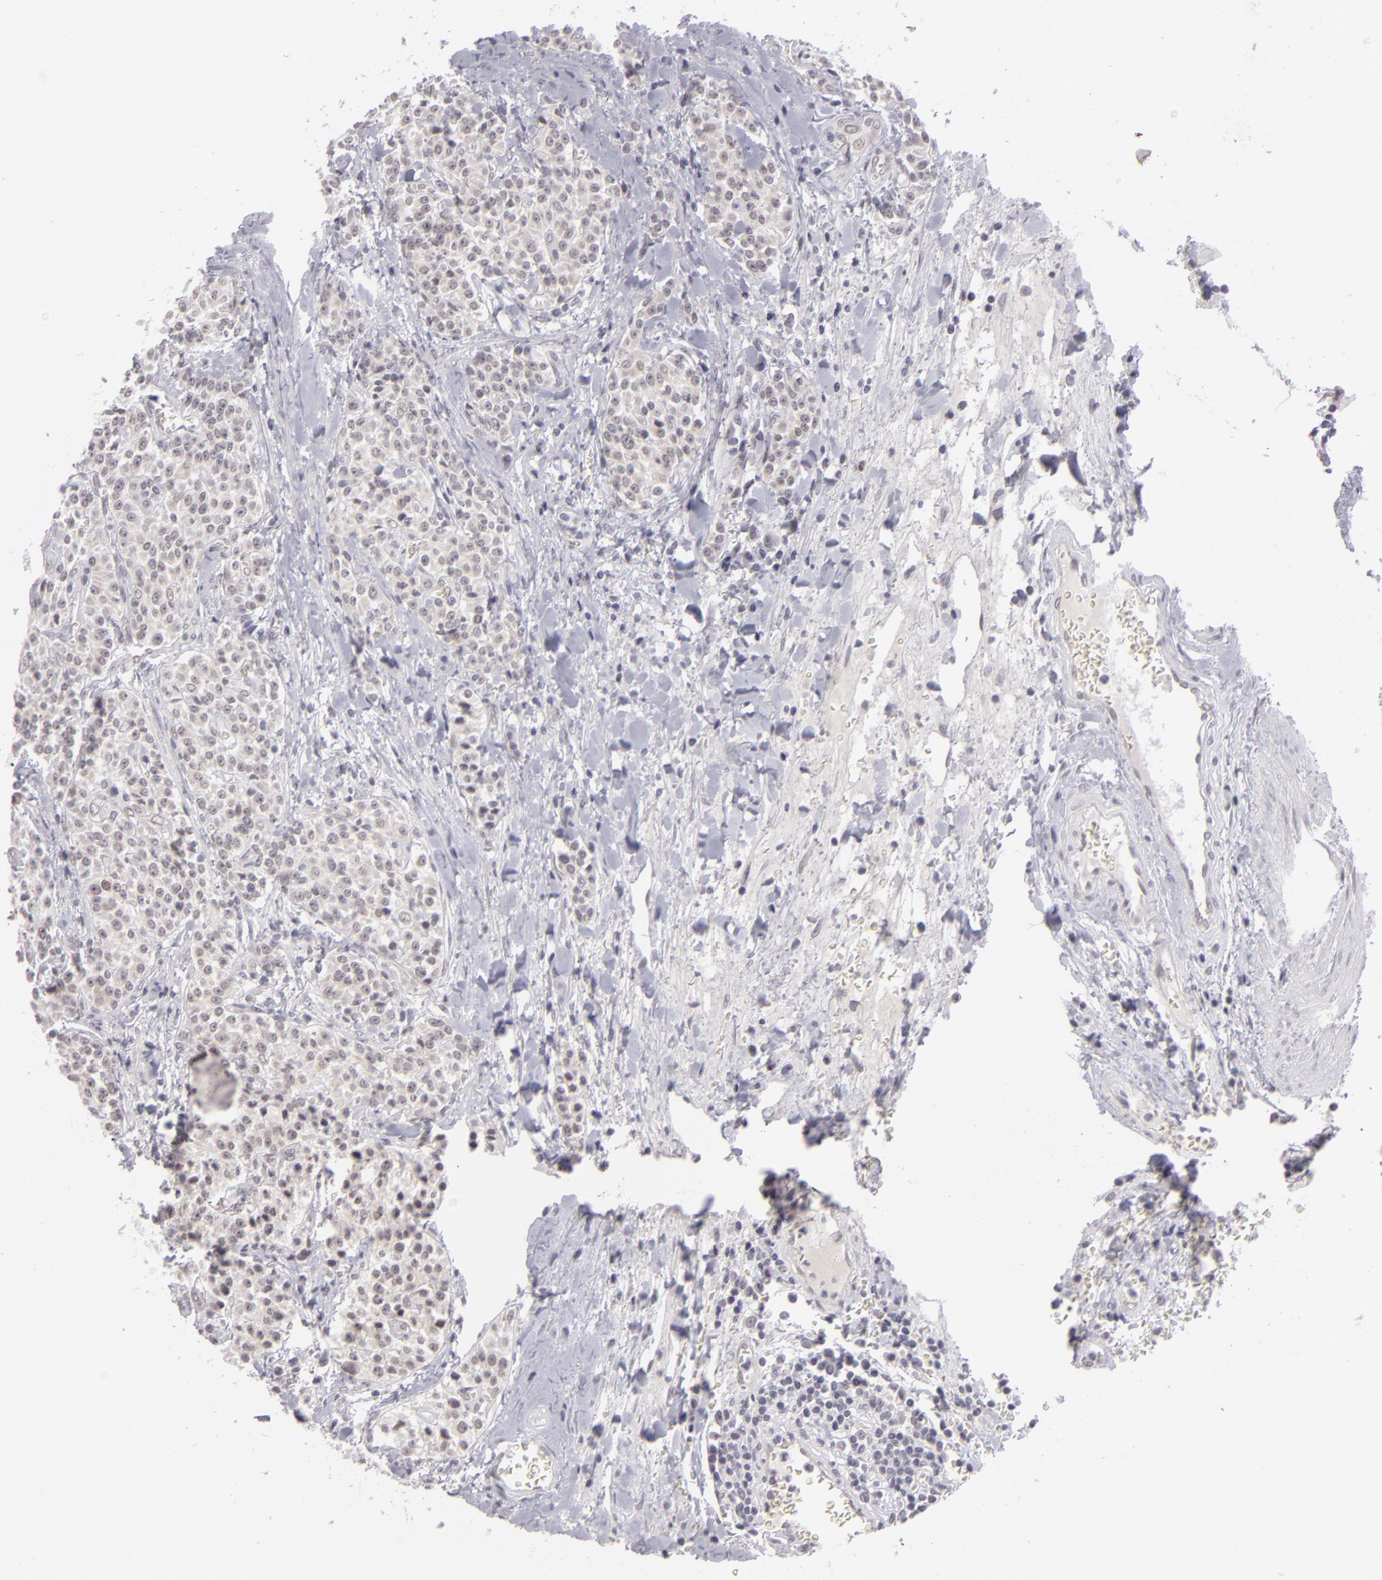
{"staining": {"intensity": "negative", "quantity": "none", "location": "none"}, "tissue": "carcinoid", "cell_type": "Tumor cells", "image_type": "cancer", "snomed": [{"axis": "morphology", "description": "Carcinoid, malignant, NOS"}, {"axis": "topography", "description": "Stomach"}], "caption": "This photomicrograph is of carcinoid stained with immunohistochemistry to label a protein in brown with the nuclei are counter-stained blue. There is no staining in tumor cells. (DAB IHC, high magnification).", "gene": "ZNF205", "patient": {"sex": "female", "age": 76}}